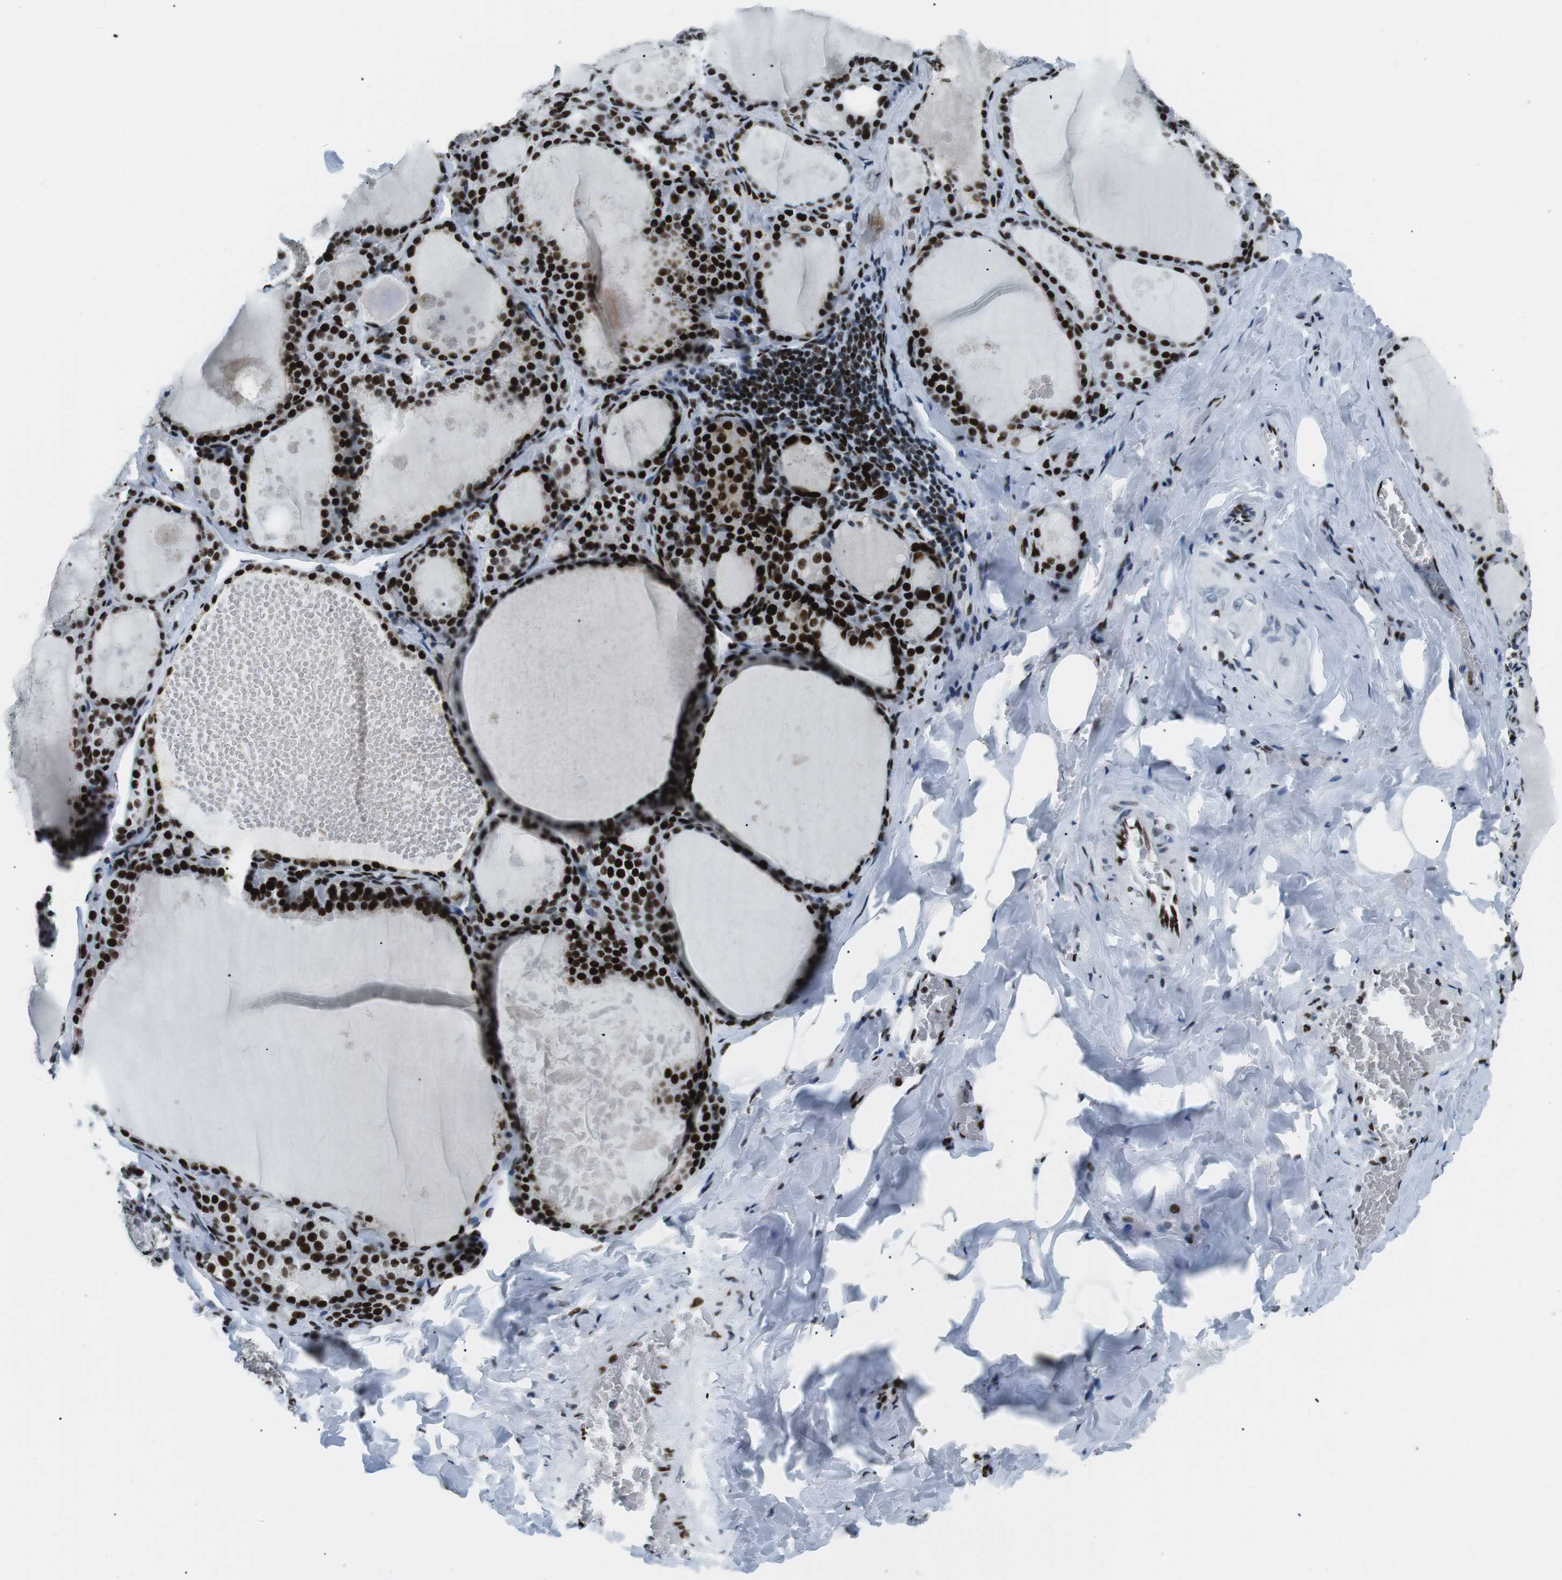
{"staining": {"intensity": "strong", "quantity": ">75%", "location": "nuclear"}, "tissue": "thyroid gland", "cell_type": "Glandular cells", "image_type": "normal", "snomed": [{"axis": "morphology", "description": "Normal tissue, NOS"}, {"axis": "topography", "description": "Thyroid gland"}], "caption": "Thyroid gland stained for a protein (brown) shows strong nuclear positive positivity in about >75% of glandular cells.", "gene": "PML", "patient": {"sex": "male", "age": 56}}